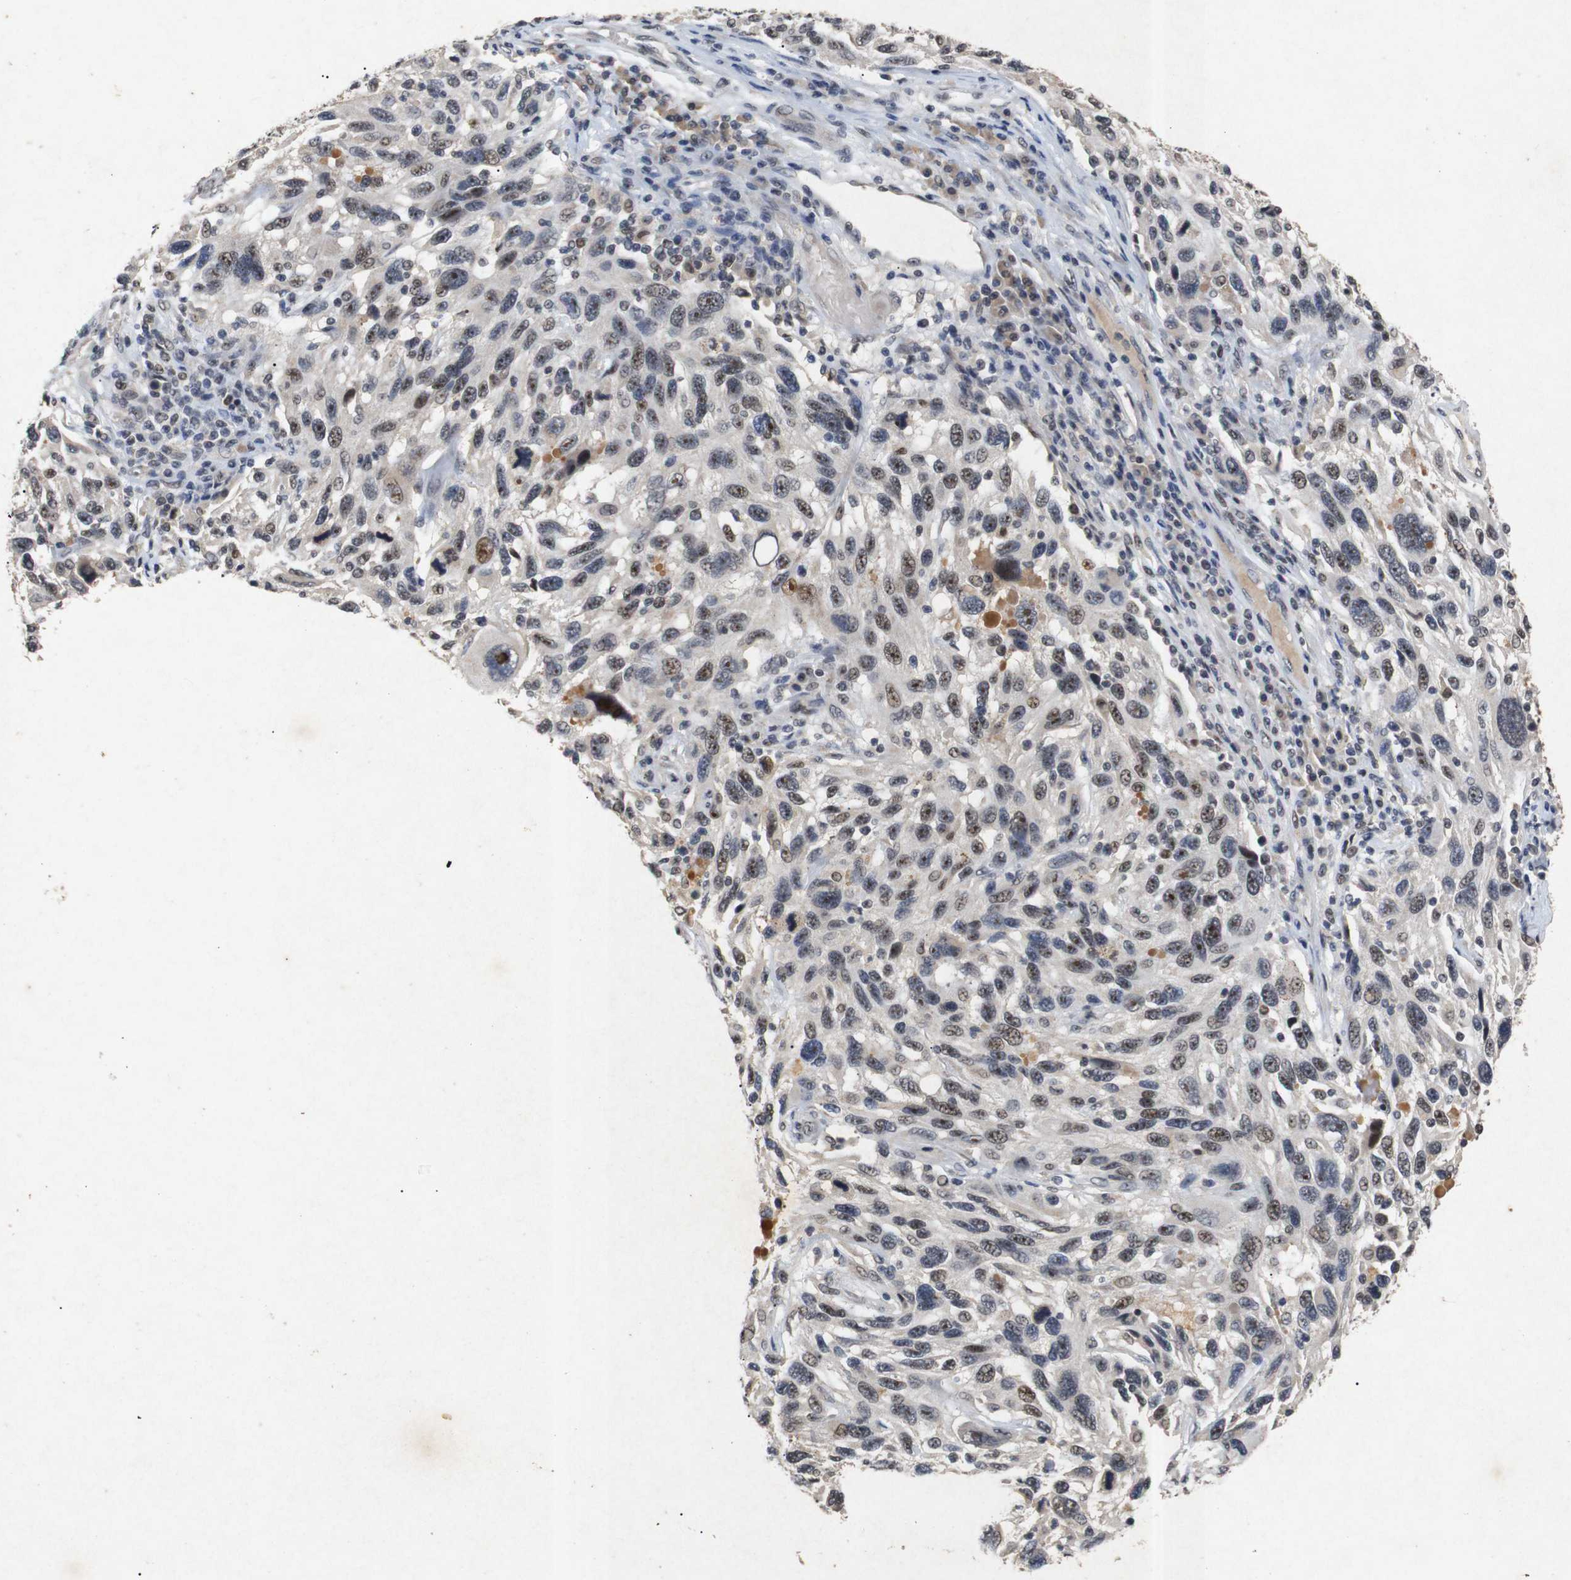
{"staining": {"intensity": "moderate", "quantity": "25%-75%", "location": "nuclear"}, "tissue": "melanoma", "cell_type": "Tumor cells", "image_type": "cancer", "snomed": [{"axis": "morphology", "description": "Malignant melanoma, NOS"}, {"axis": "topography", "description": "Skin"}], "caption": "Moderate nuclear expression is present in about 25%-75% of tumor cells in malignant melanoma.", "gene": "PARN", "patient": {"sex": "male", "age": 53}}